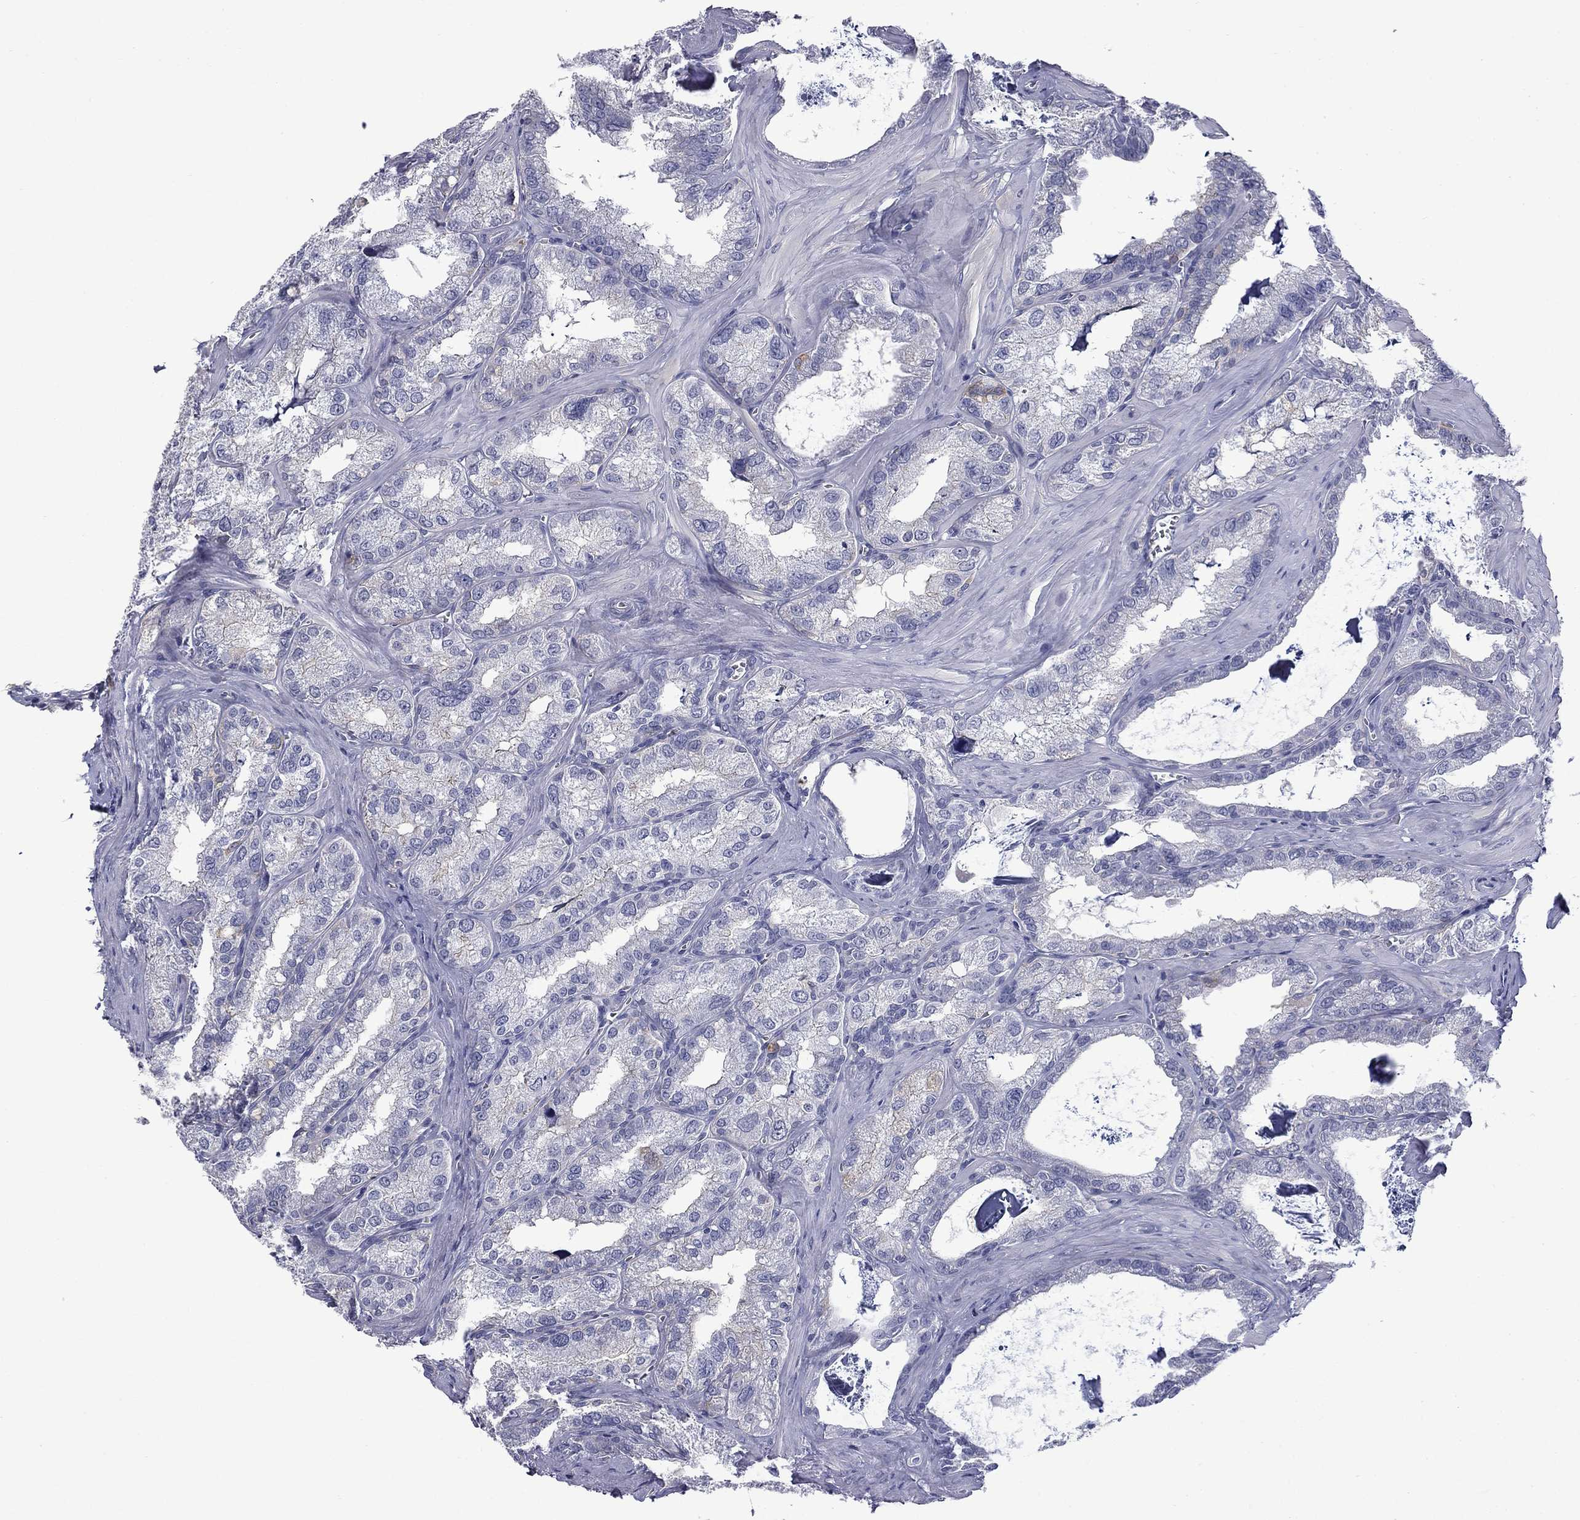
{"staining": {"intensity": "negative", "quantity": "none", "location": "none"}, "tissue": "seminal vesicle", "cell_type": "Glandular cells", "image_type": "normal", "snomed": [{"axis": "morphology", "description": "Normal tissue, NOS"}, {"axis": "topography", "description": "Seminal veicle"}], "caption": "Glandular cells are negative for brown protein staining in benign seminal vesicle.", "gene": "BCL2L14", "patient": {"sex": "male", "age": 57}}